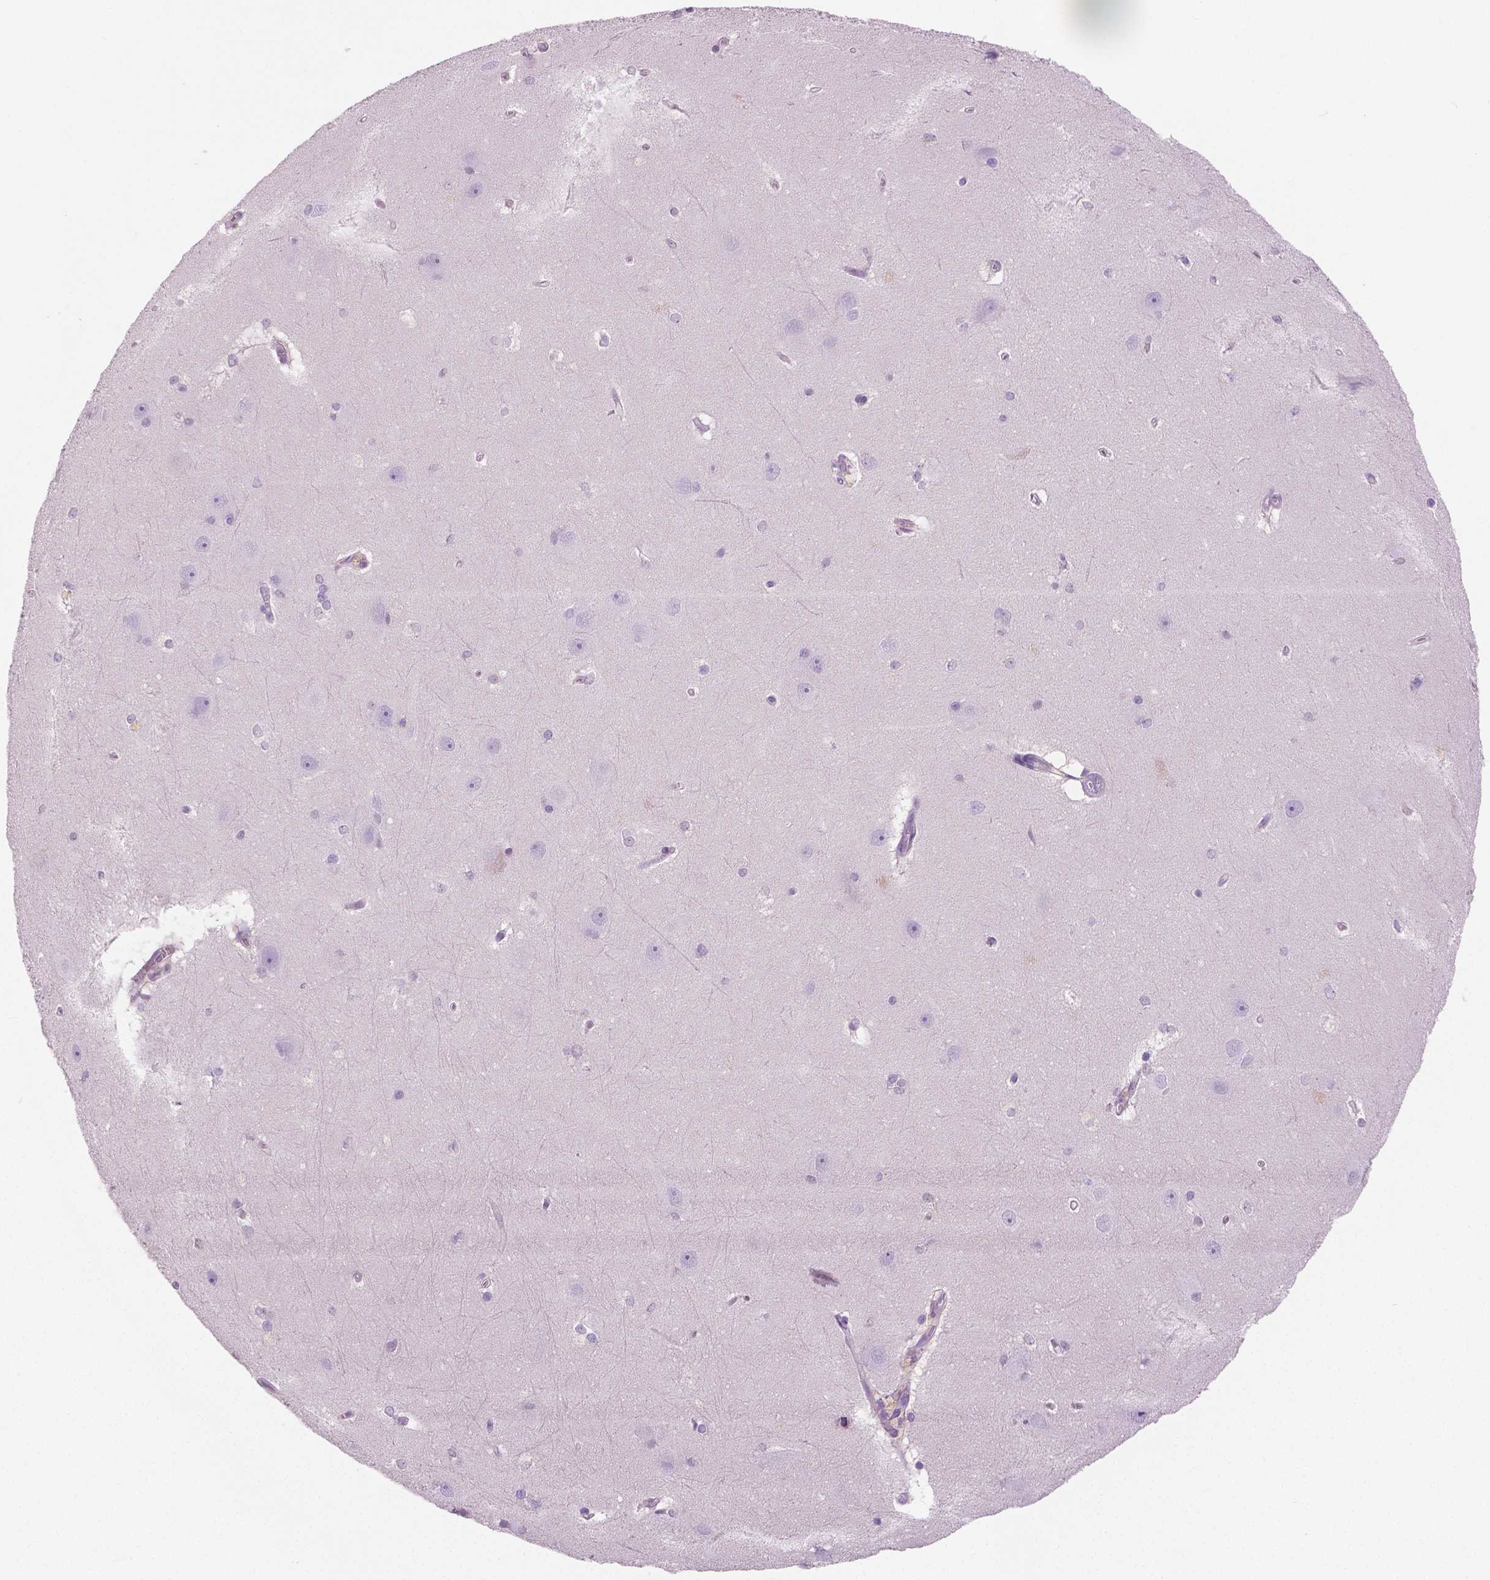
{"staining": {"intensity": "negative", "quantity": "none", "location": "none"}, "tissue": "hippocampus", "cell_type": "Glial cells", "image_type": "normal", "snomed": [{"axis": "morphology", "description": "Normal tissue, NOS"}, {"axis": "topography", "description": "Cerebral cortex"}, {"axis": "topography", "description": "Hippocampus"}], "caption": "Hippocampus stained for a protein using IHC reveals no staining glial cells.", "gene": "GALM", "patient": {"sex": "female", "age": 19}}